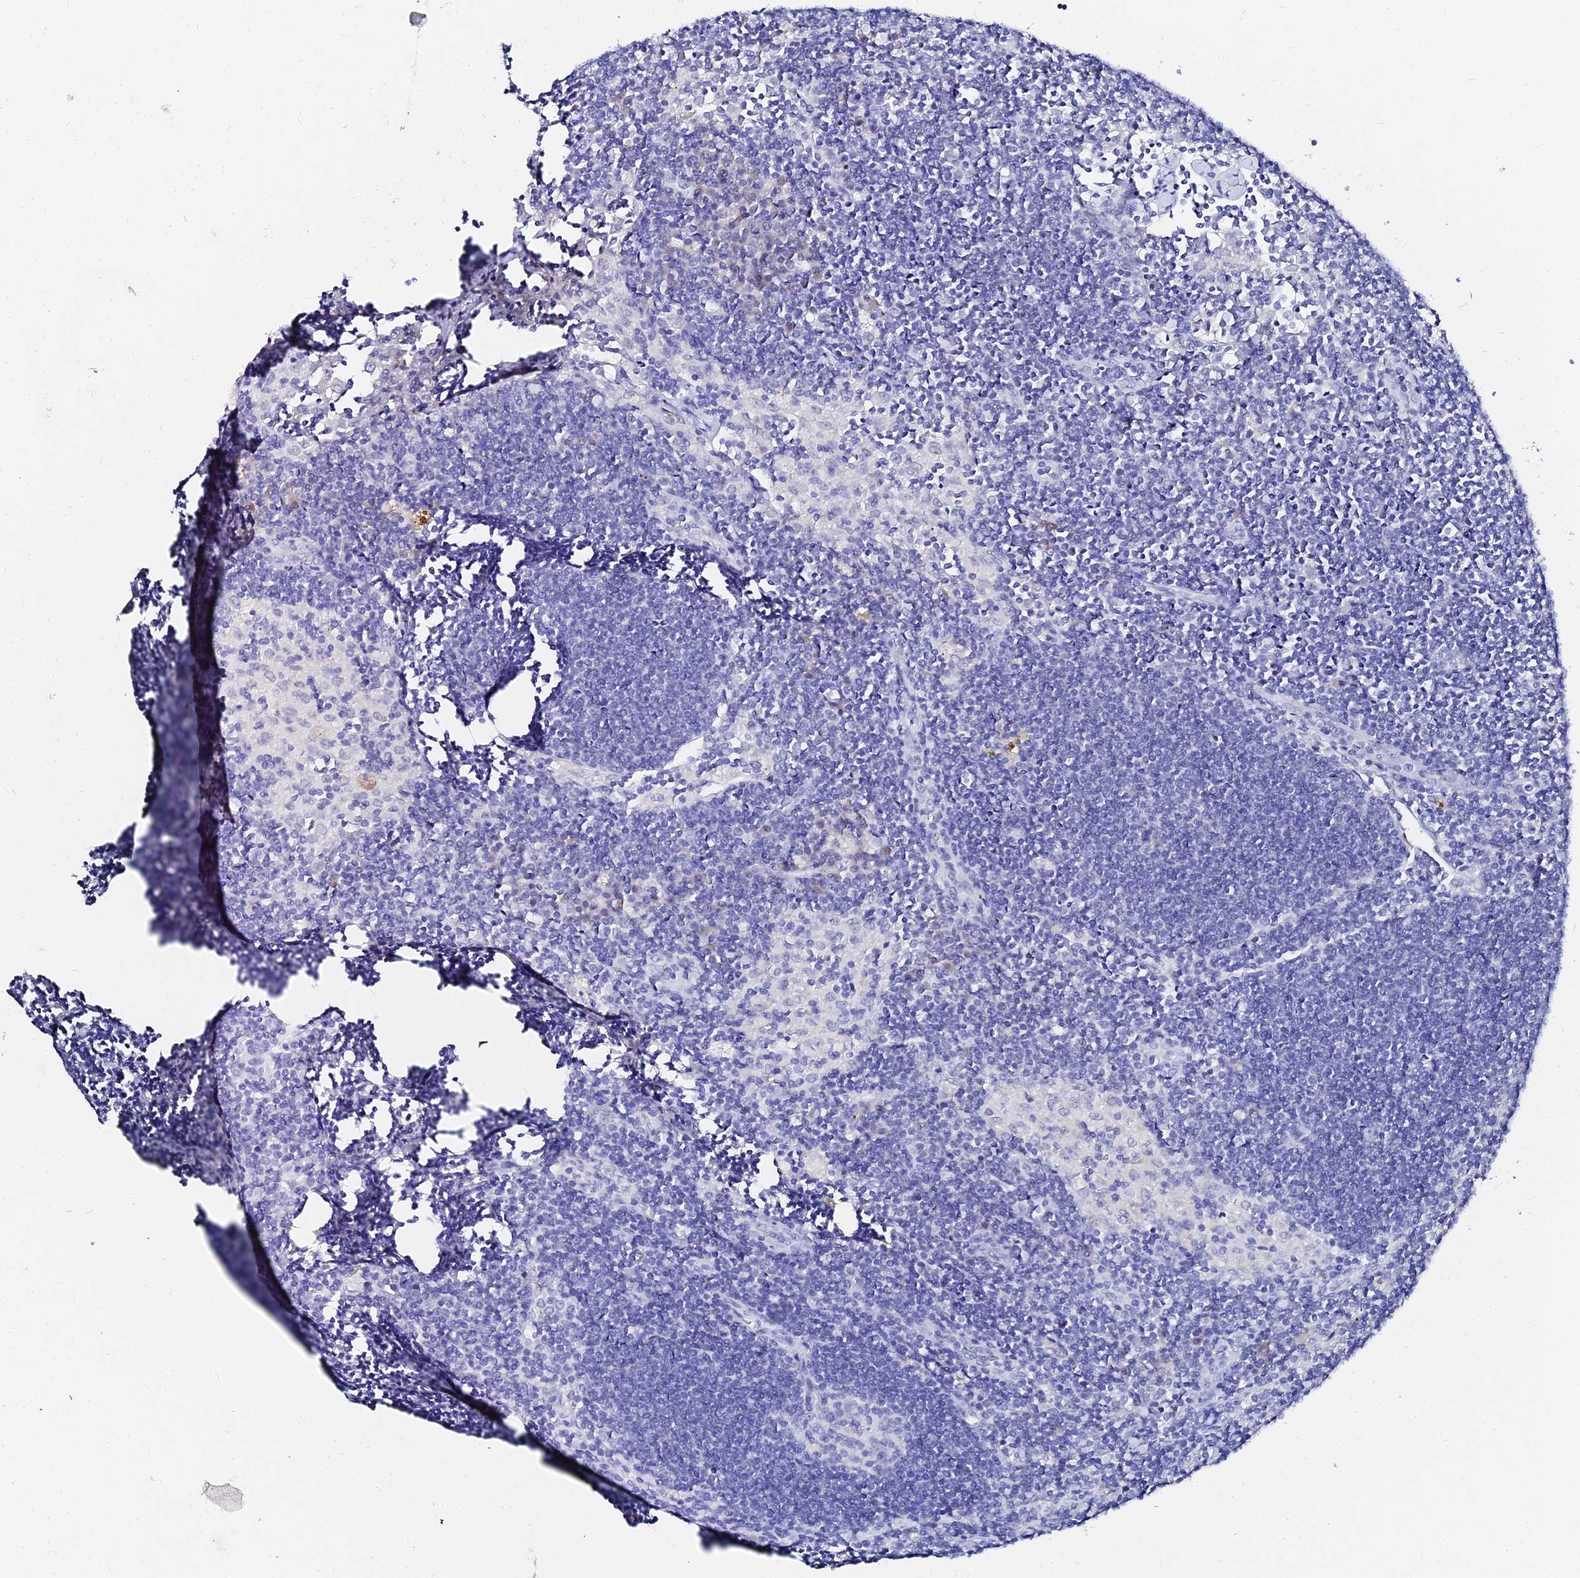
{"staining": {"intensity": "negative", "quantity": "none", "location": "none"}, "tissue": "lymph node", "cell_type": "Germinal center cells", "image_type": "normal", "snomed": [{"axis": "morphology", "description": "Normal tissue, NOS"}, {"axis": "topography", "description": "Lymph node"}], "caption": "Immunohistochemistry photomicrograph of unremarkable lymph node: lymph node stained with DAB (3,3'-diaminobenzidine) reveals no significant protein staining in germinal center cells. (Stains: DAB (3,3'-diaminobenzidine) immunohistochemistry with hematoxylin counter stain, Microscopy: brightfield microscopy at high magnification).", "gene": "KRT17", "patient": {"sex": "male", "age": 24}}